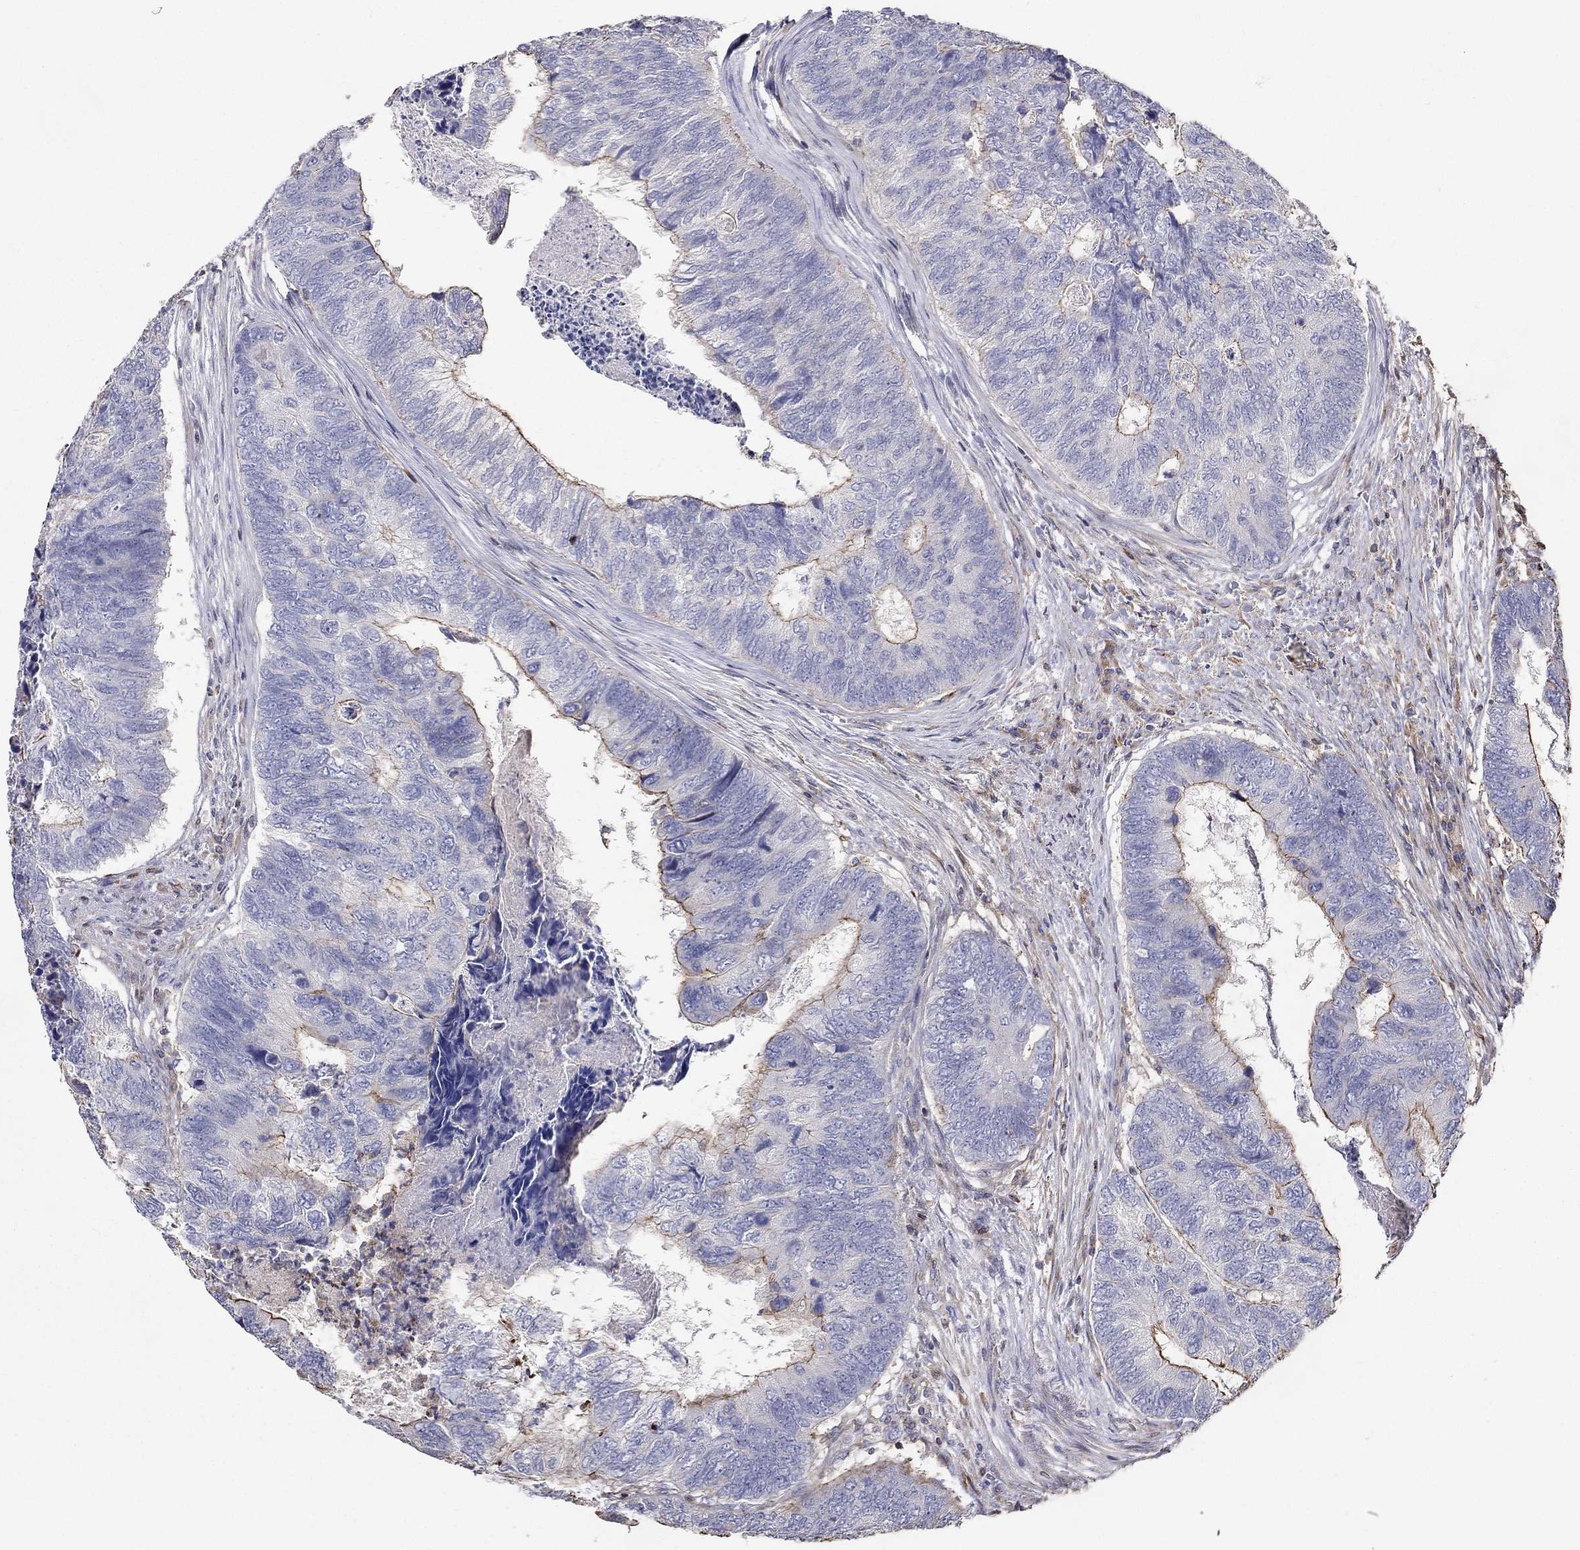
{"staining": {"intensity": "strong", "quantity": "<25%", "location": "cytoplasmic/membranous"}, "tissue": "colorectal cancer", "cell_type": "Tumor cells", "image_type": "cancer", "snomed": [{"axis": "morphology", "description": "Adenocarcinoma, NOS"}, {"axis": "topography", "description": "Colon"}], "caption": "Protein staining of adenocarcinoma (colorectal) tissue exhibits strong cytoplasmic/membranous expression in approximately <25% of tumor cells.", "gene": "NPHP1", "patient": {"sex": "female", "age": 67}}